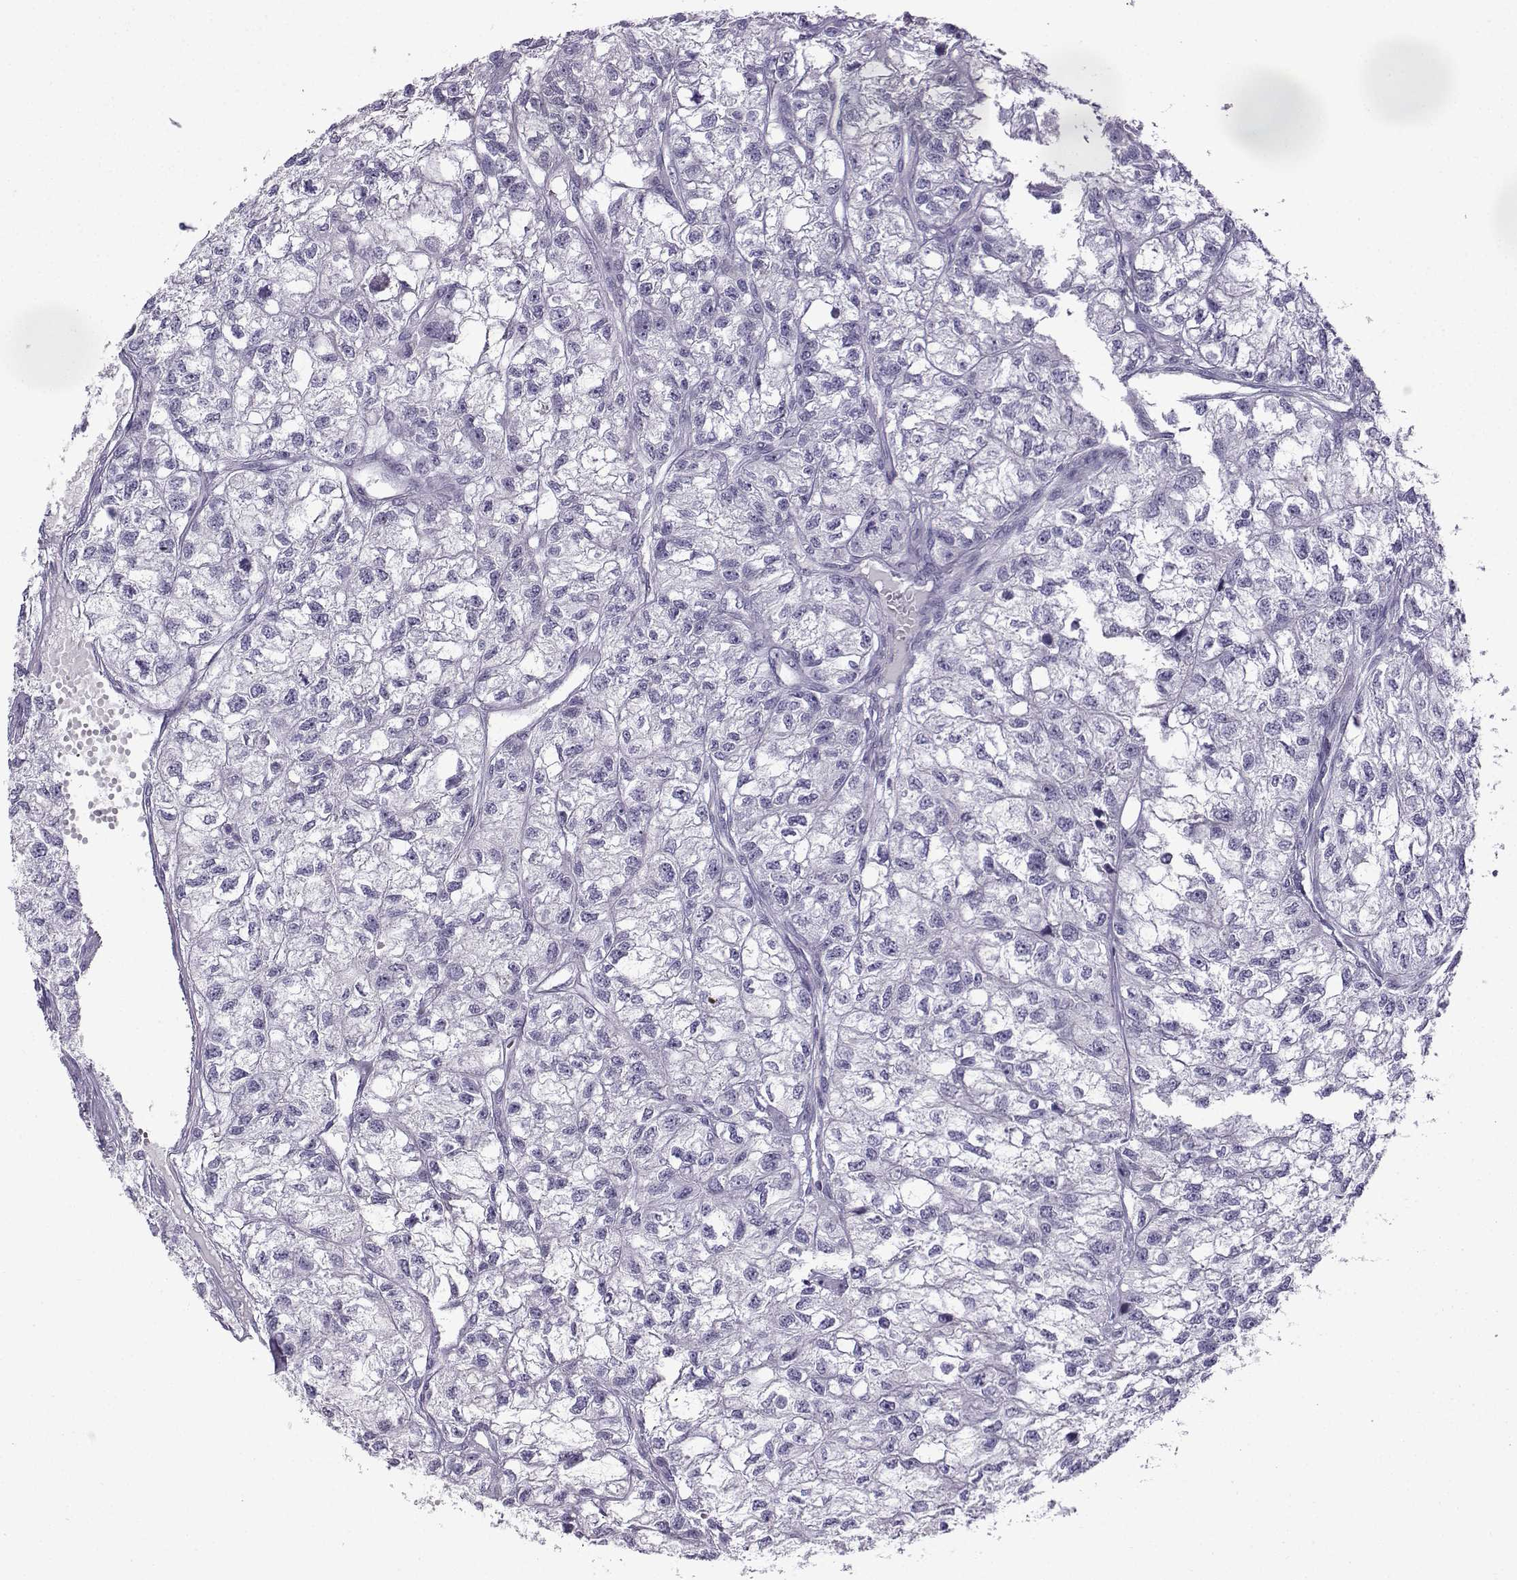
{"staining": {"intensity": "negative", "quantity": "none", "location": "none"}, "tissue": "renal cancer", "cell_type": "Tumor cells", "image_type": "cancer", "snomed": [{"axis": "morphology", "description": "Adenocarcinoma, NOS"}, {"axis": "topography", "description": "Kidney"}], "caption": "Immunohistochemistry (IHC) of human renal adenocarcinoma displays no positivity in tumor cells.", "gene": "ZBTB8B", "patient": {"sex": "male", "age": 56}}